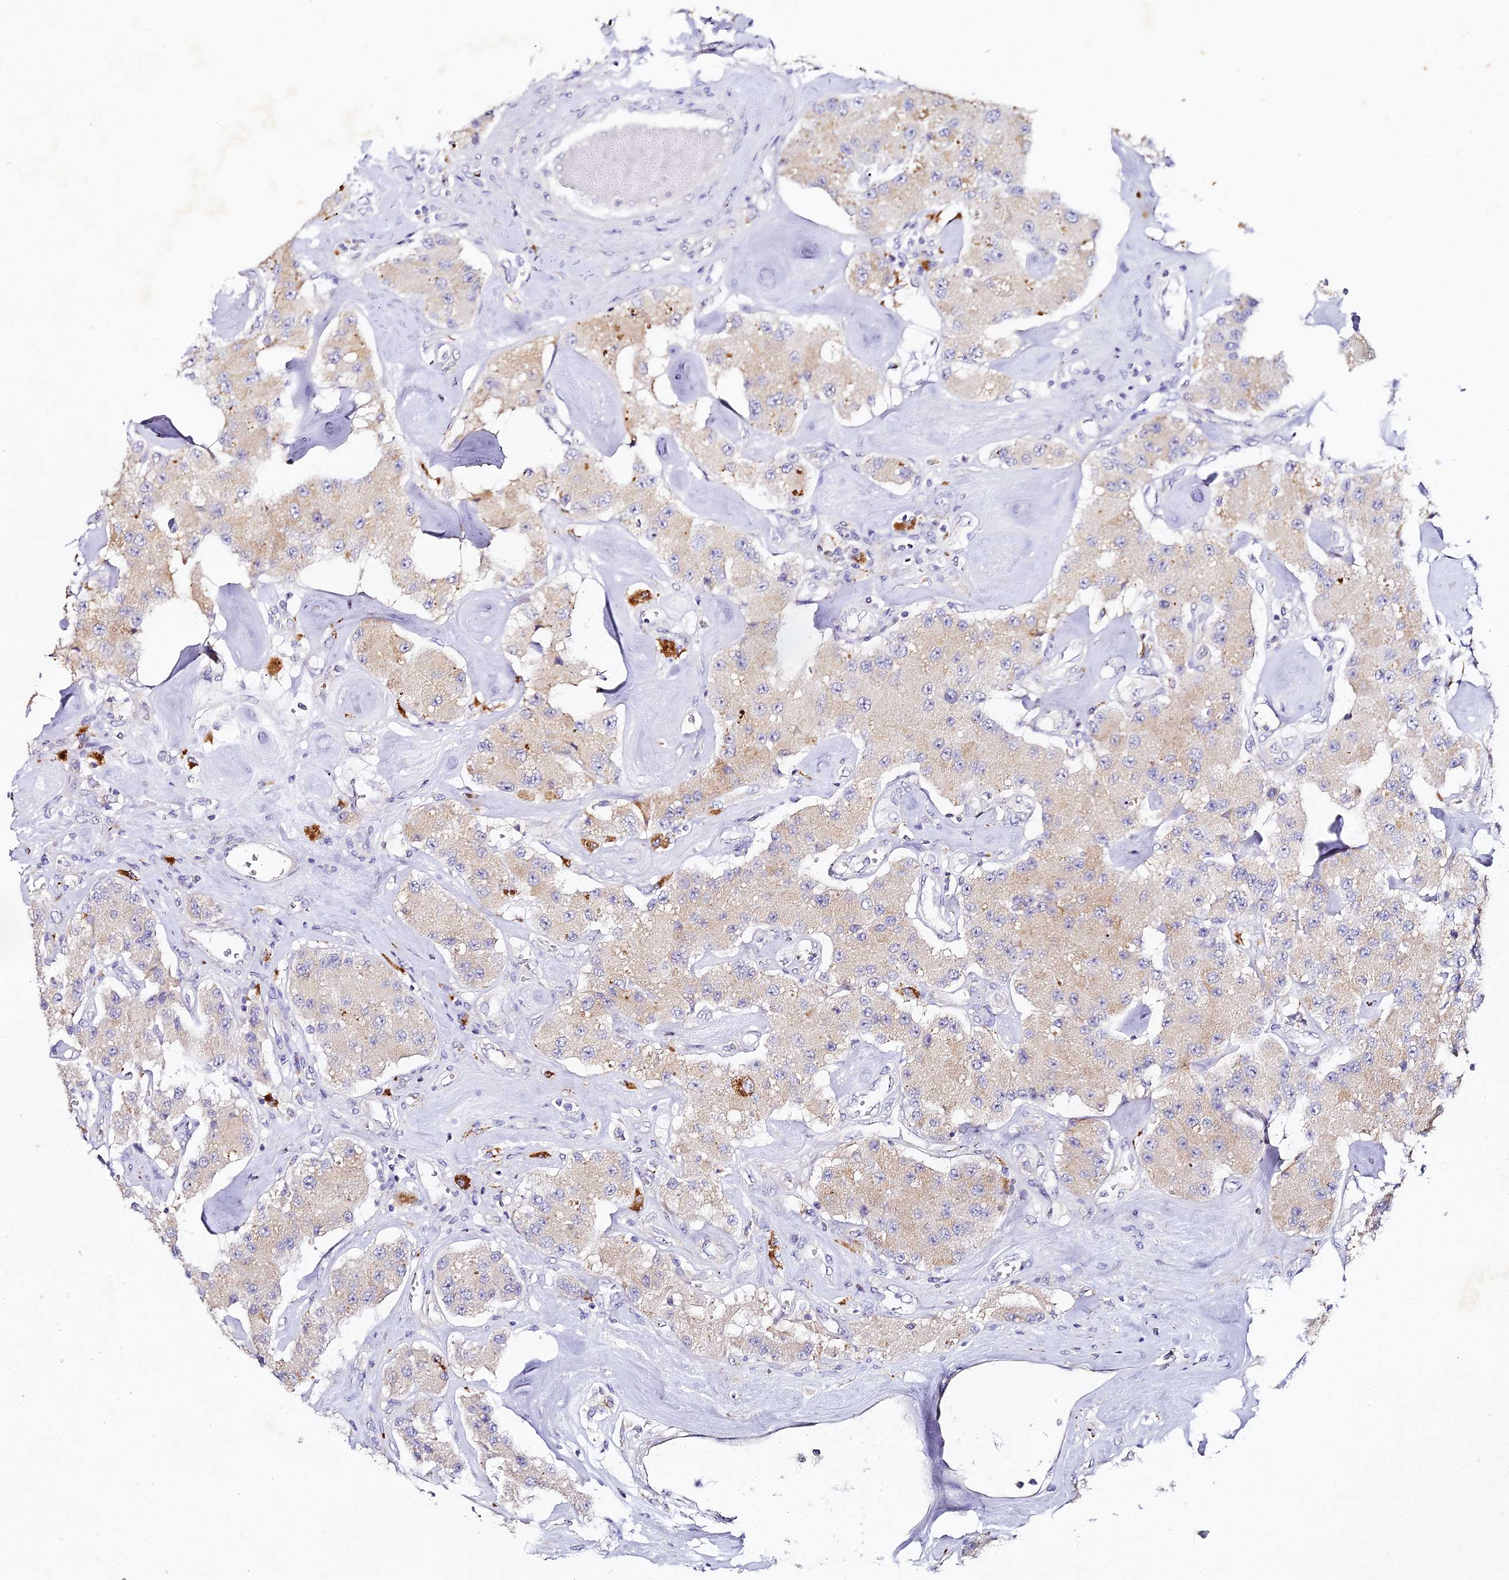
{"staining": {"intensity": "weak", "quantity": "25%-75%", "location": "cytoplasmic/membranous"}, "tissue": "carcinoid", "cell_type": "Tumor cells", "image_type": "cancer", "snomed": [{"axis": "morphology", "description": "Carcinoid, malignant, NOS"}, {"axis": "topography", "description": "Pancreas"}], "caption": "Immunohistochemical staining of human carcinoid (malignant) displays weak cytoplasmic/membranous protein expression in approximately 25%-75% of tumor cells. (DAB IHC, brown staining for protein, blue staining for nuclei).", "gene": "DONSON", "patient": {"sex": "male", "age": 41}}